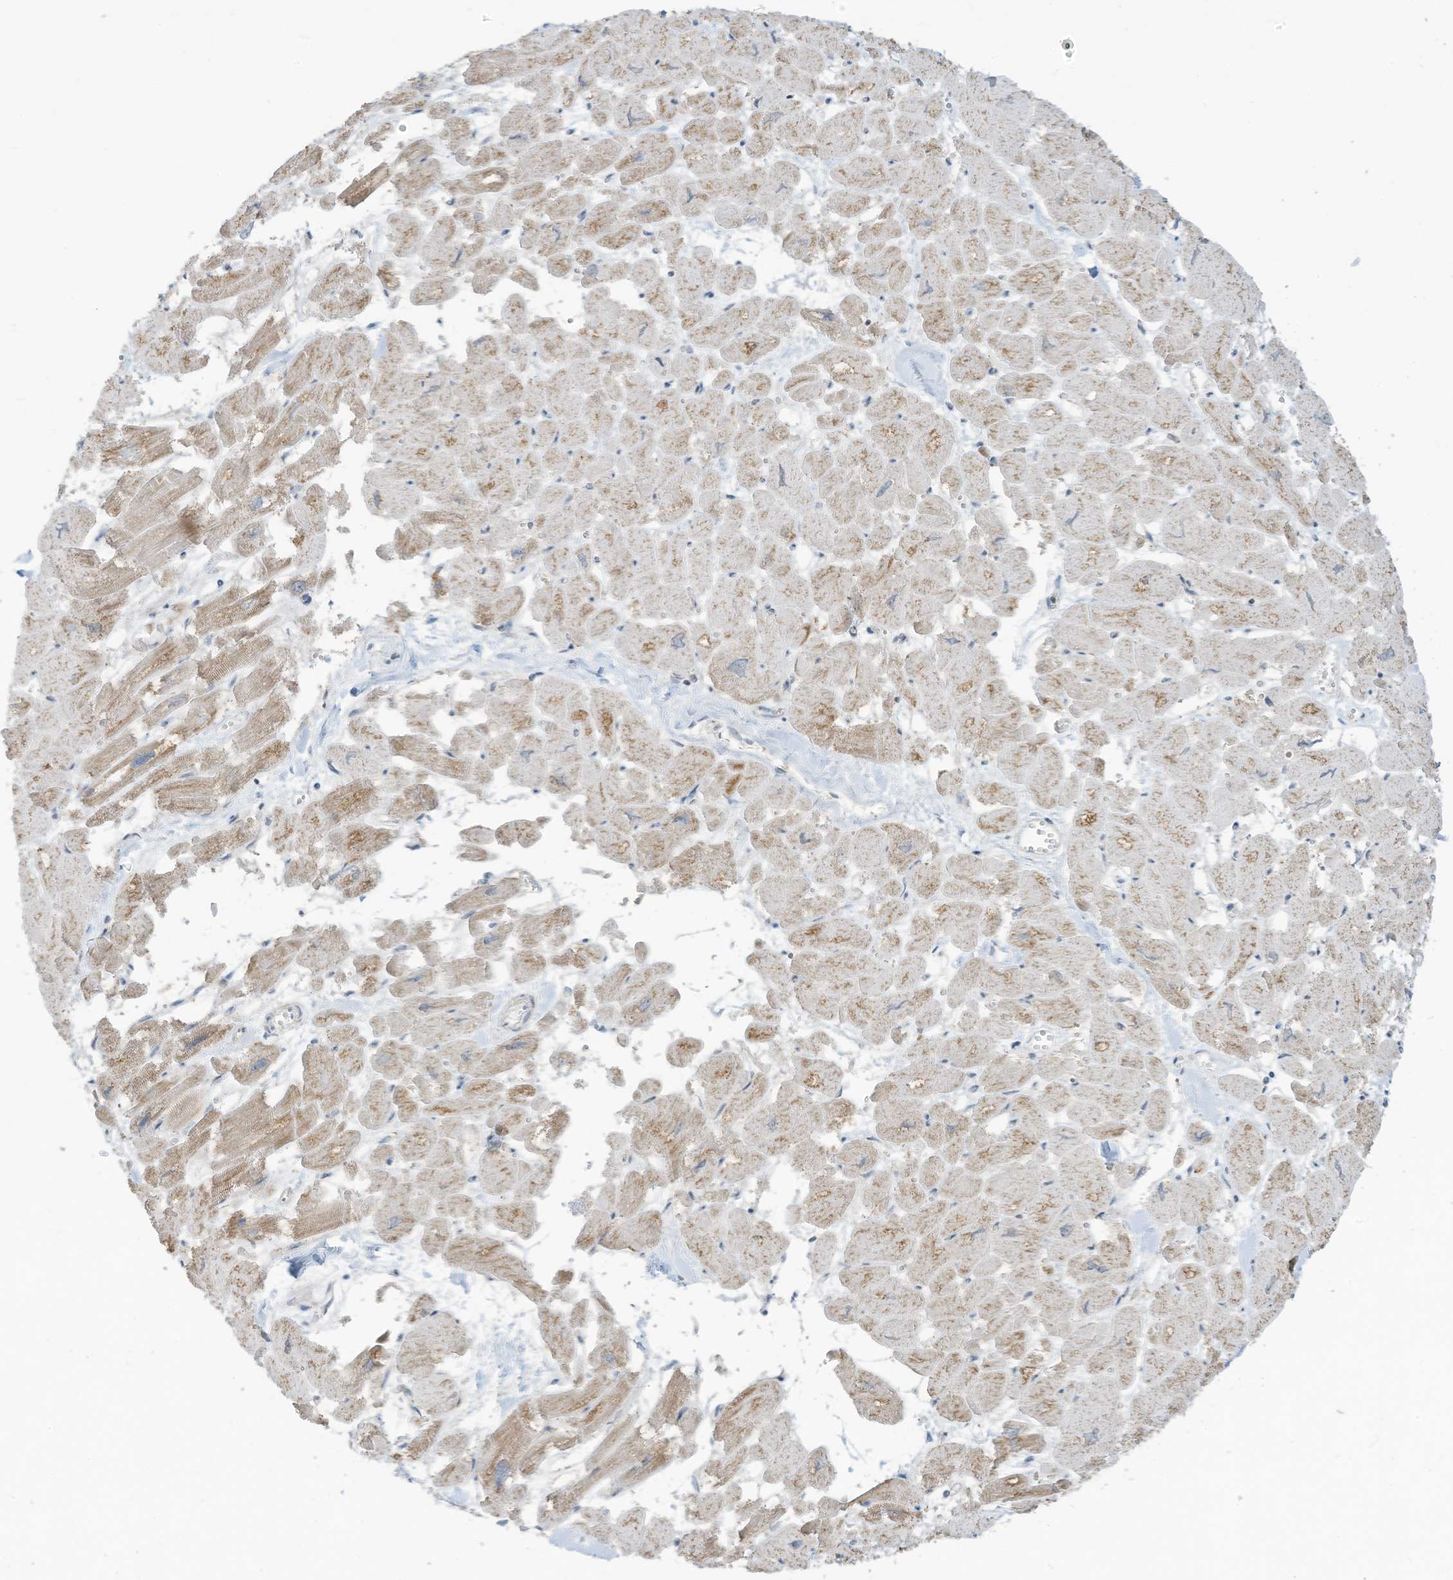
{"staining": {"intensity": "moderate", "quantity": "25%-75%", "location": "cytoplasmic/membranous"}, "tissue": "heart muscle", "cell_type": "Cardiomyocytes", "image_type": "normal", "snomed": [{"axis": "morphology", "description": "Normal tissue, NOS"}, {"axis": "topography", "description": "Heart"}], "caption": "The immunohistochemical stain labels moderate cytoplasmic/membranous expression in cardiomyocytes of normal heart muscle. (Stains: DAB (3,3'-diaminobenzidine) in brown, nuclei in blue, Microscopy: brightfield microscopy at high magnification).", "gene": "PARVG", "patient": {"sex": "male", "age": 54}}